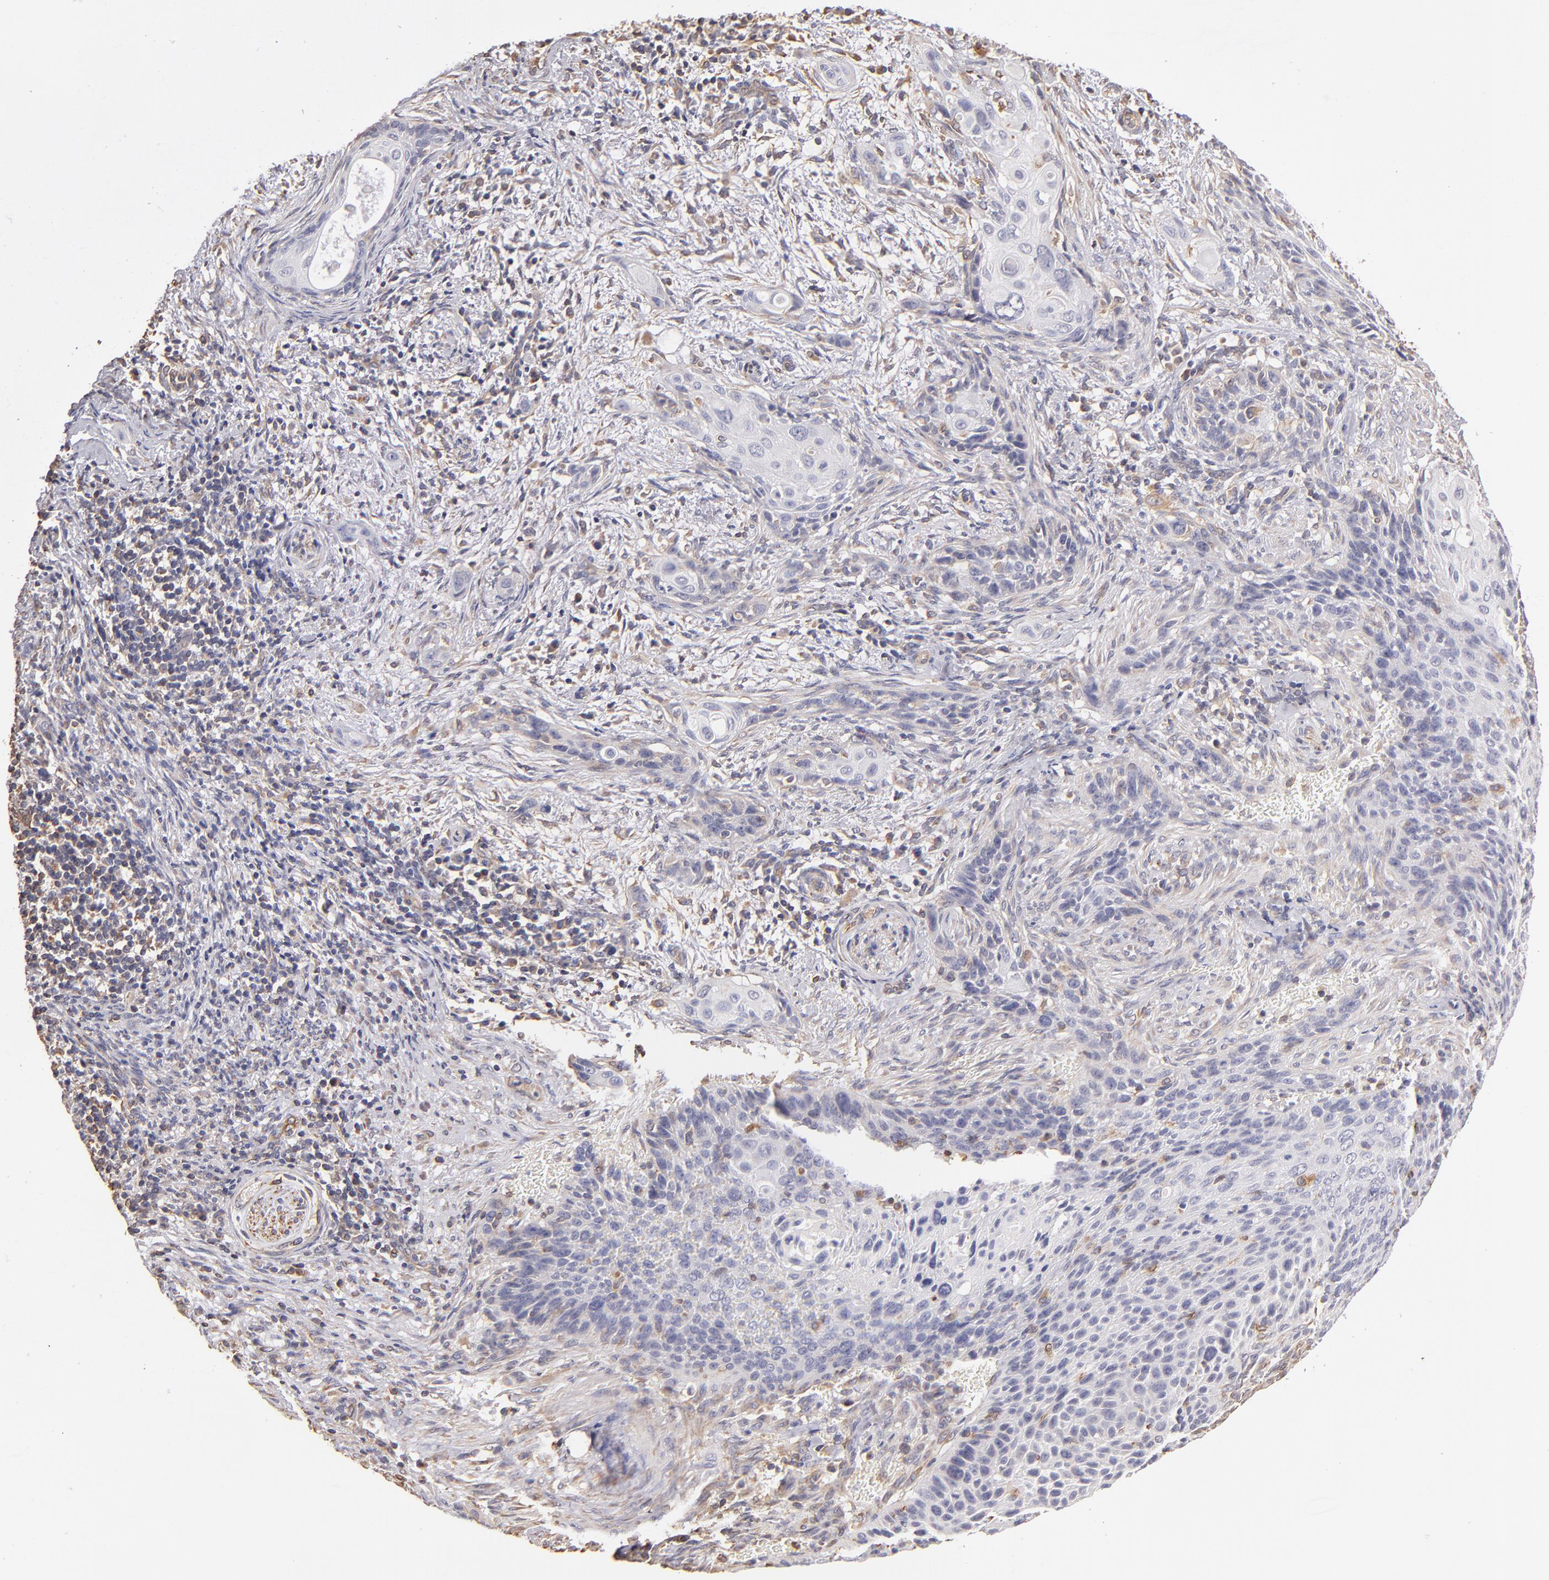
{"staining": {"intensity": "negative", "quantity": "none", "location": "none"}, "tissue": "cervical cancer", "cell_type": "Tumor cells", "image_type": "cancer", "snomed": [{"axis": "morphology", "description": "Squamous cell carcinoma, NOS"}, {"axis": "topography", "description": "Cervix"}], "caption": "Immunohistochemical staining of human cervical cancer (squamous cell carcinoma) displays no significant expression in tumor cells. (Stains: DAB (3,3'-diaminobenzidine) IHC with hematoxylin counter stain, Microscopy: brightfield microscopy at high magnification).", "gene": "ABCC1", "patient": {"sex": "female", "age": 33}}